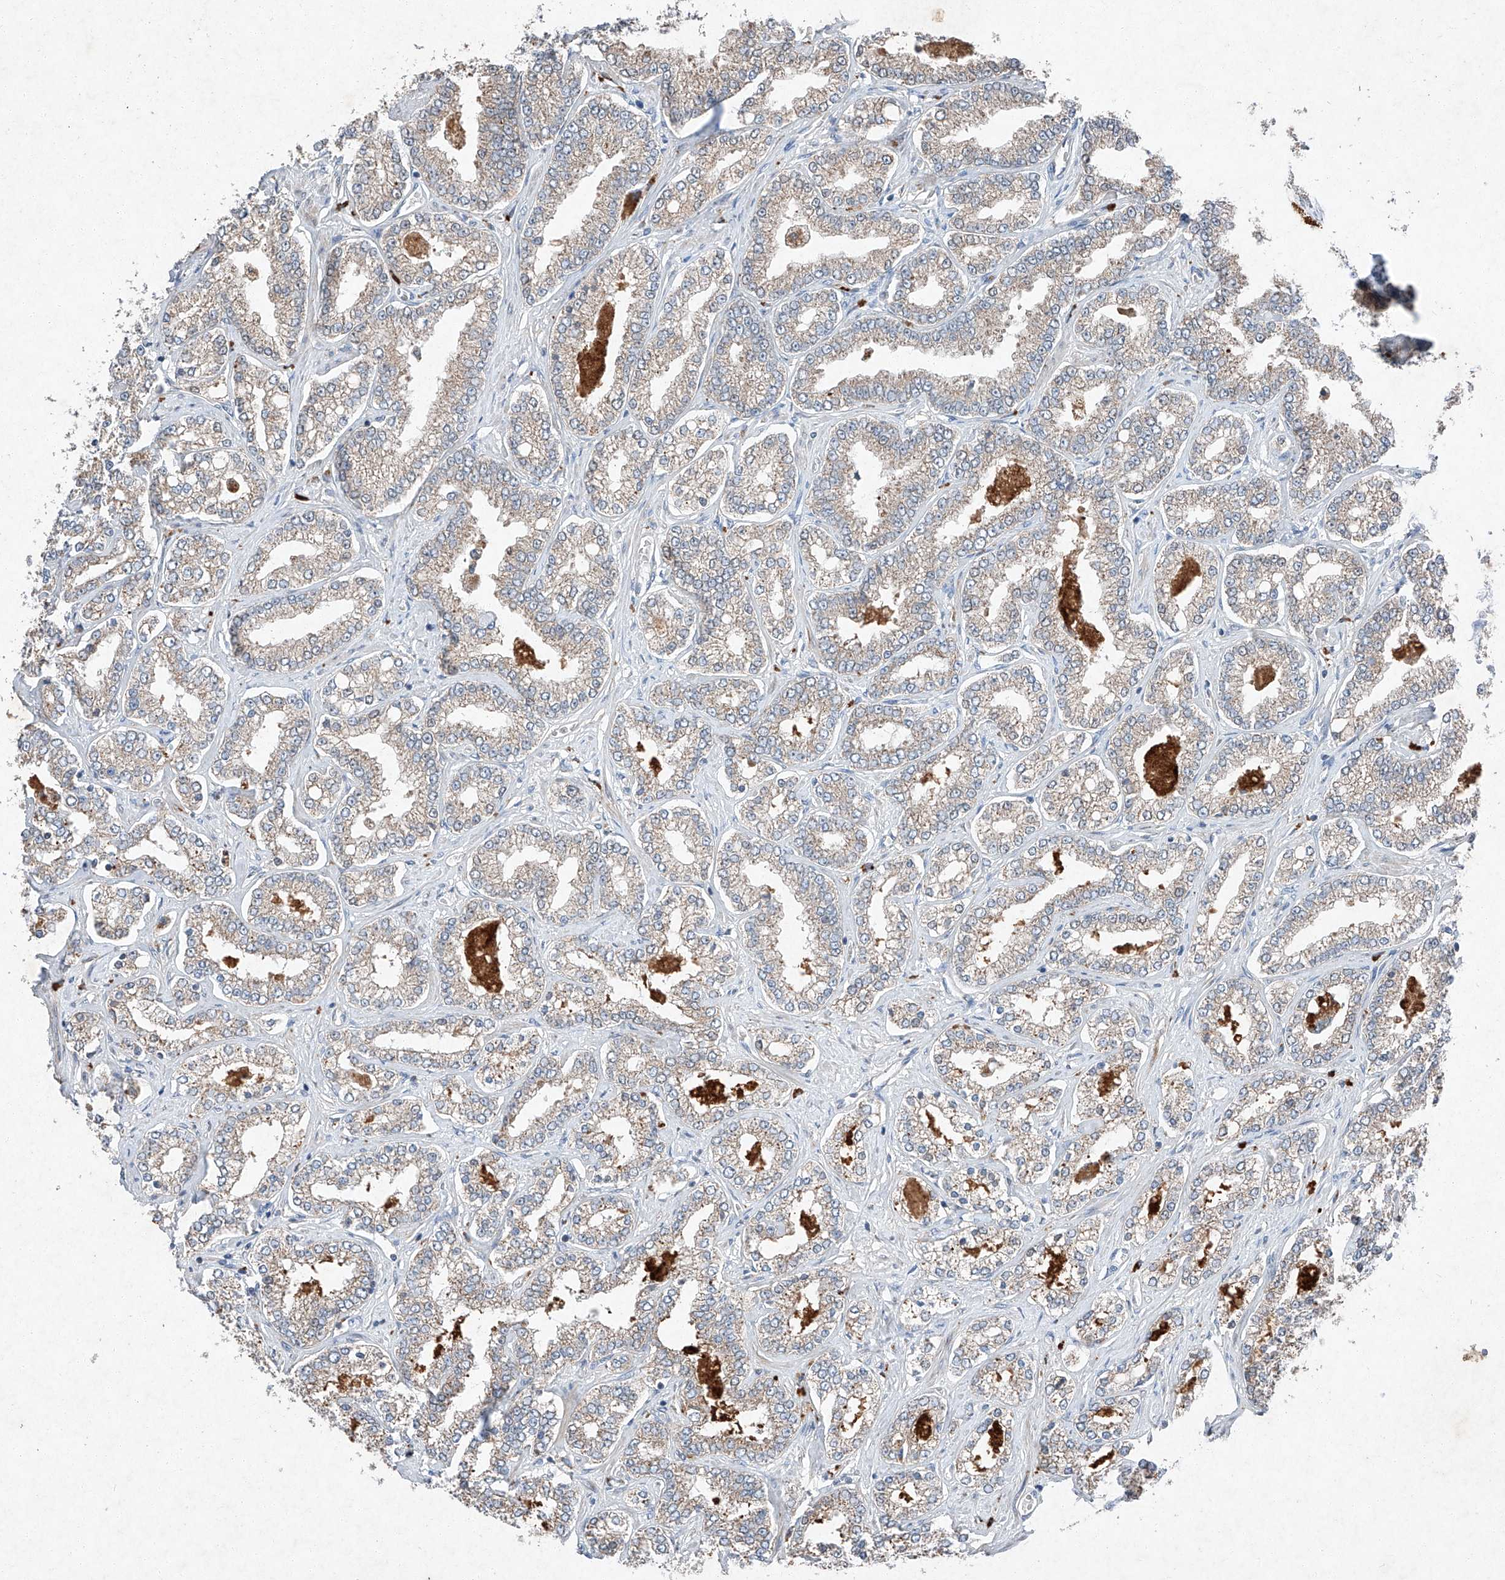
{"staining": {"intensity": "weak", "quantity": "25%-75%", "location": "cytoplasmic/membranous"}, "tissue": "prostate cancer", "cell_type": "Tumor cells", "image_type": "cancer", "snomed": [{"axis": "morphology", "description": "Normal tissue, NOS"}, {"axis": "morphology", "description": "Adenocarcinoma, High grade"}, {"axis": "topography", "description": "Prostate"}], "caption": "High-grade adenocarcinoma (prostate) stained with DAB (3,3'-diaminobenzidine) immunohistochemistry reveals low levels of weak cytoplasmic/membranous staining in about 25%-75% of tumor cells.", "gene": "RUSC1", "patient": {"sex": "male", "age": 83}}